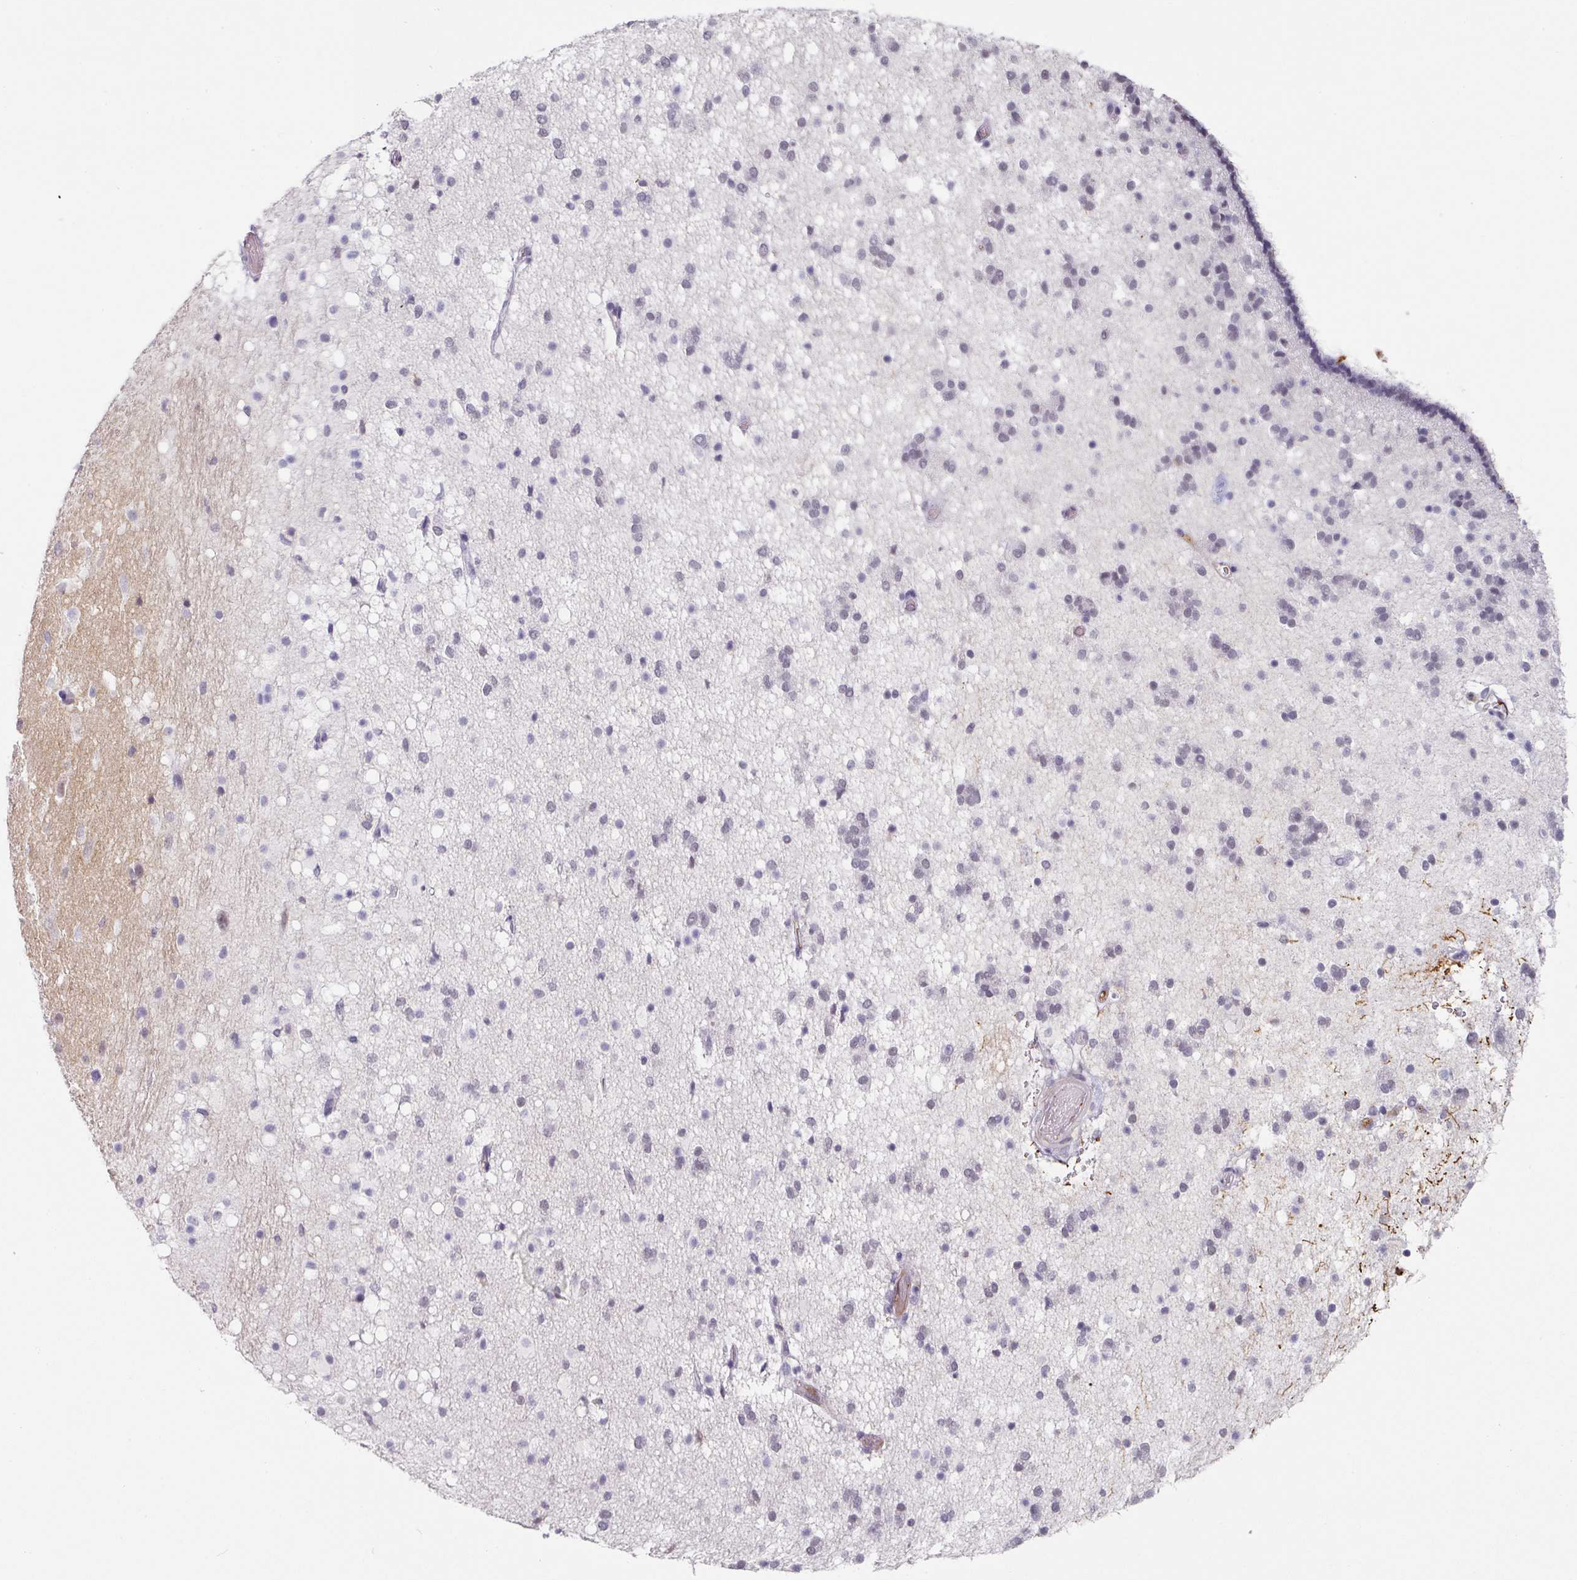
{"staining": {"intensity": "negative", "quantity": "none", "location": "none"}, "tissue": "caudate", "cell_type": "Glial cells", "image_type": "normal", "snomed": [{"axis": "morphology", "description": "Normal tissue, NOS"}, {"axis": "topography", "description": "Lateral ventricle wall"}], "caption": "Immunohistochemistry (IHC) of normal human caudate exhibits no positivity in glial cells.", "gene": "C1QB", "patient": {"sex": "male", "age": 37}}